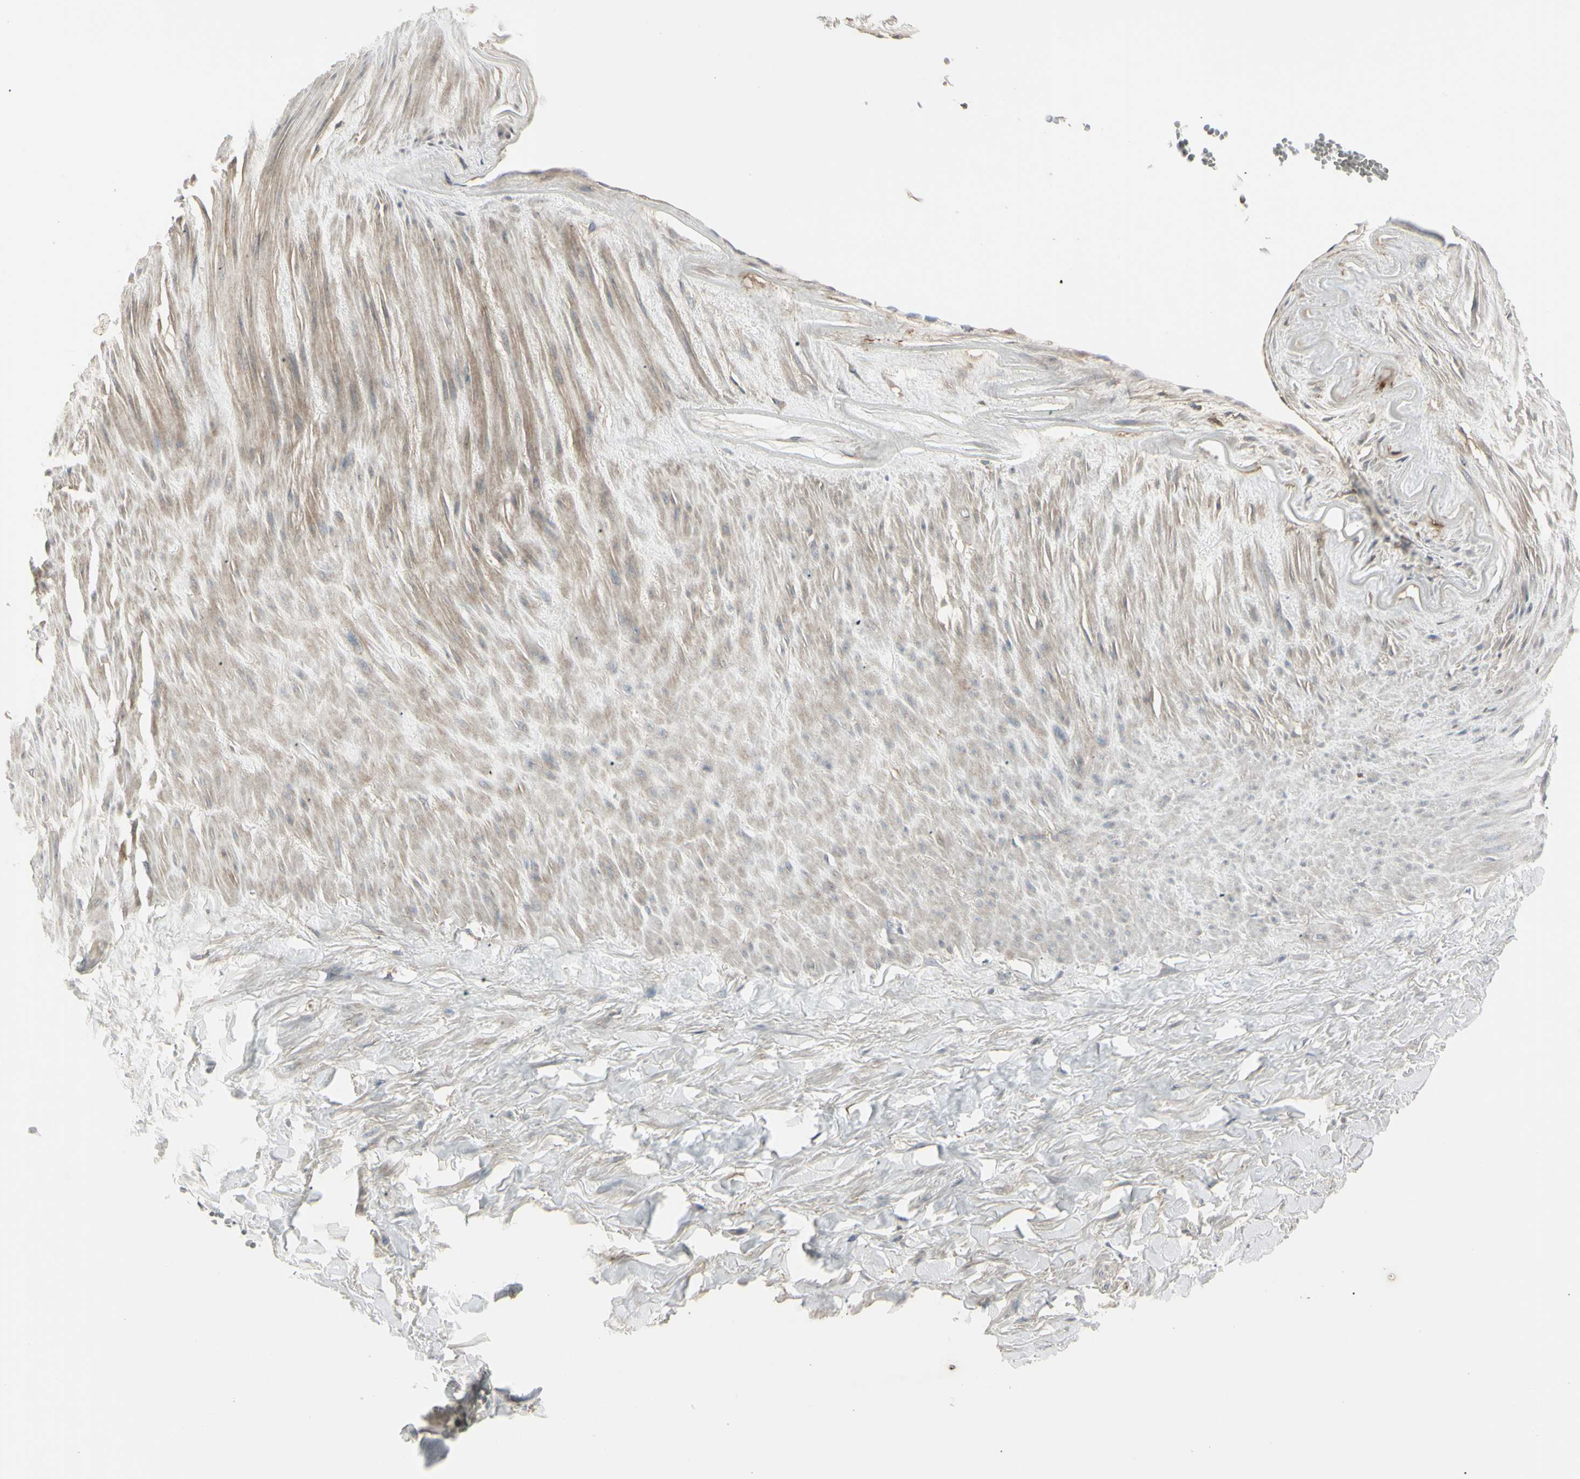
{"staining": {"intensity": "weak", "quantity": ">75%", "location": "cytoplasmic/membranous"}, "tissue": "adipose tissue", "cell_type": "Adipocytes", "image_type": "normal", "snomed": [{"axis": "morphology", "description": "Normal tissue, NOS"}, {"axis": "topography", "description": "Adipose tissue"}, {"axis": "topography", "description": "Peripheral nerve tissue"}], "caption": "The immunohistochemical stain highlights weak cytoplasmic/membranous staining in adipocytes of unremarkable adipose tissue. (Brightfield microscopy of DAB IHC at high magnification).", "gene": "CD276", "patient": {"sex": "male", "age": 52}}